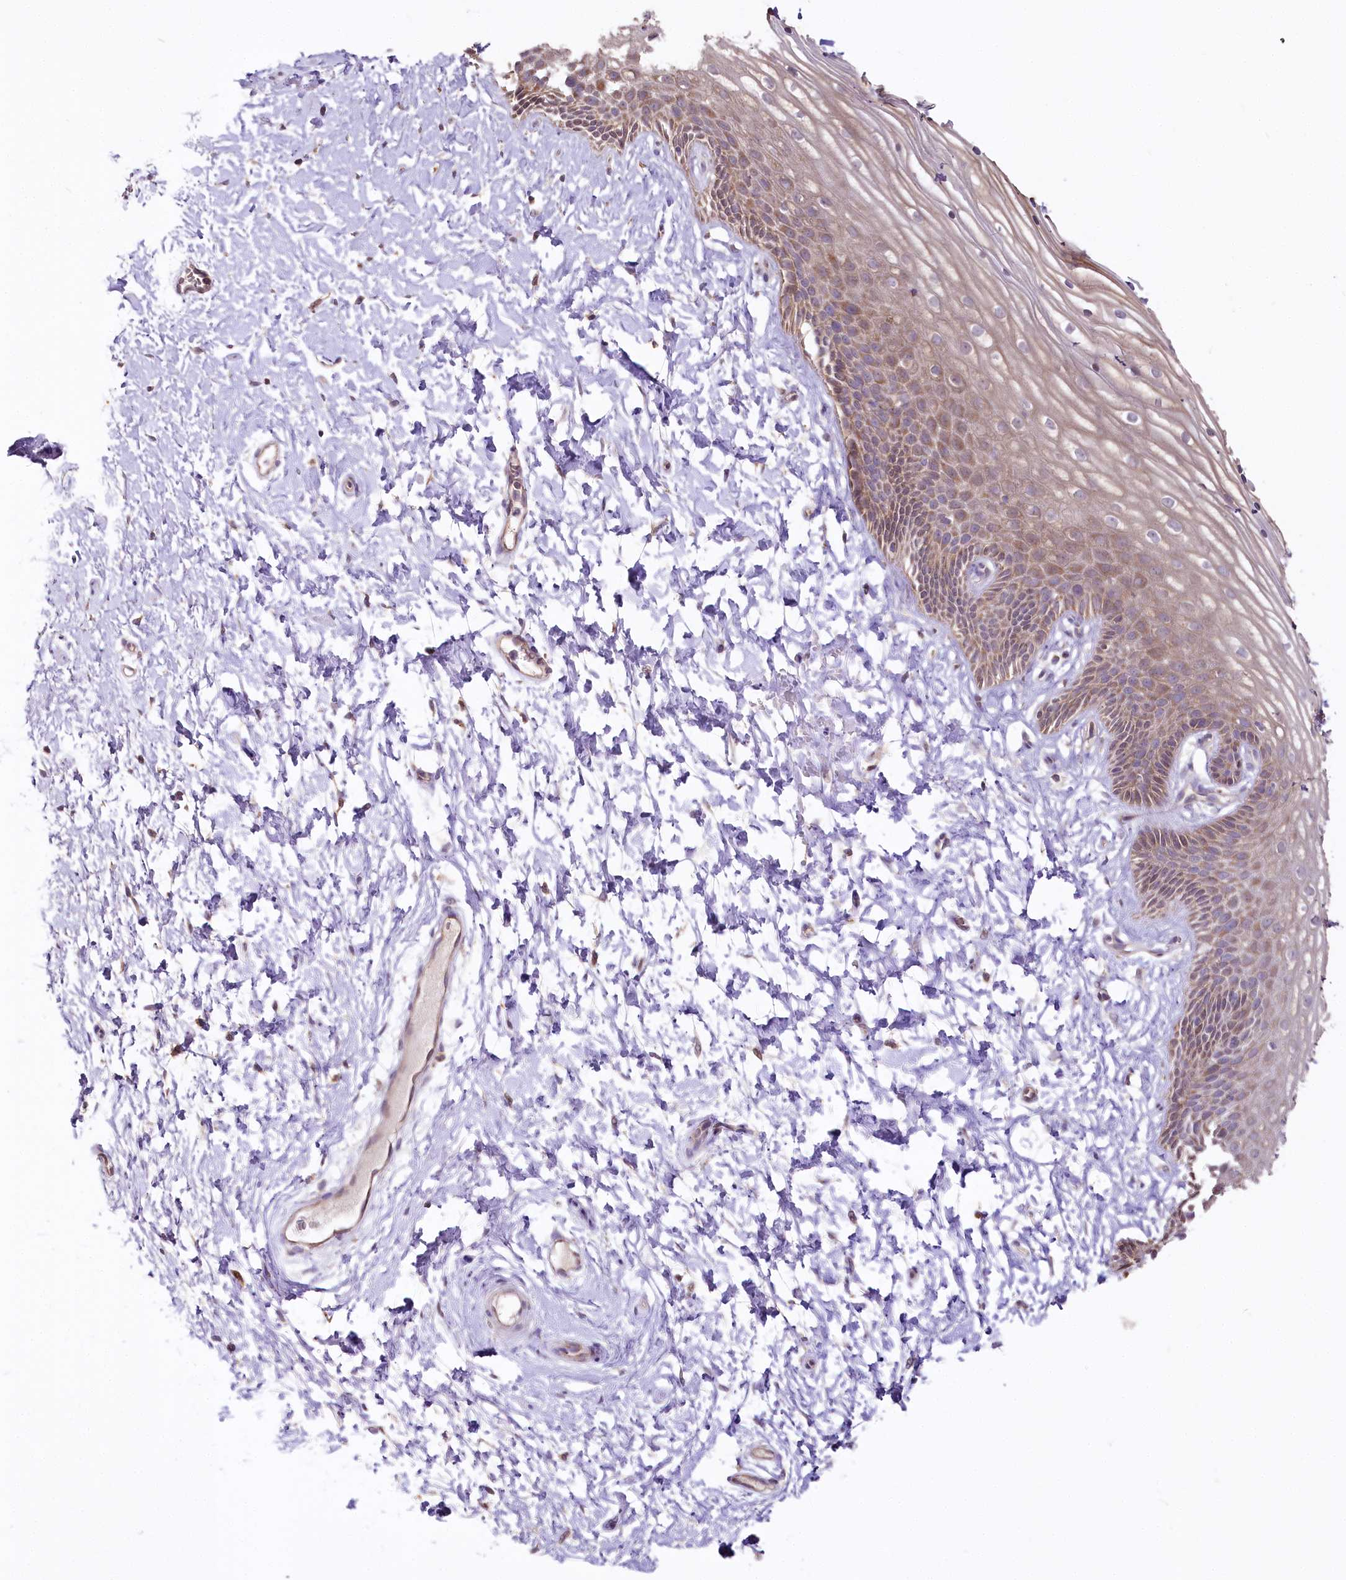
{"staining": {"intensity": "moderate", "quantity": ">75%", "location": "cytoplasmic/membranous"}, "tissue": "vagina", "cell_type": "Squamous epithelial cells", "image_type": "normal", "snomed": [{"axis": "morphology", "description": "Normal tissue, NOS"}, {"axis": "topography", "description": "Vagina"}, {"axis": "topography", "description": "Cervix"}], "caption": "Protein expression analysis of normal human vagina reveals moderate cytoplasmic/membranous staining in about >75% of squamous epithelial cells. The staining was performed using DAB (3,3'-diaminobenzidine) to visualize the protein expression in brown, while the nuclei were stained in blue with hematoxylin (Magnification: 20x).", "gene": "ZNF226", "patient": {"sex": "female", "age": 40}}